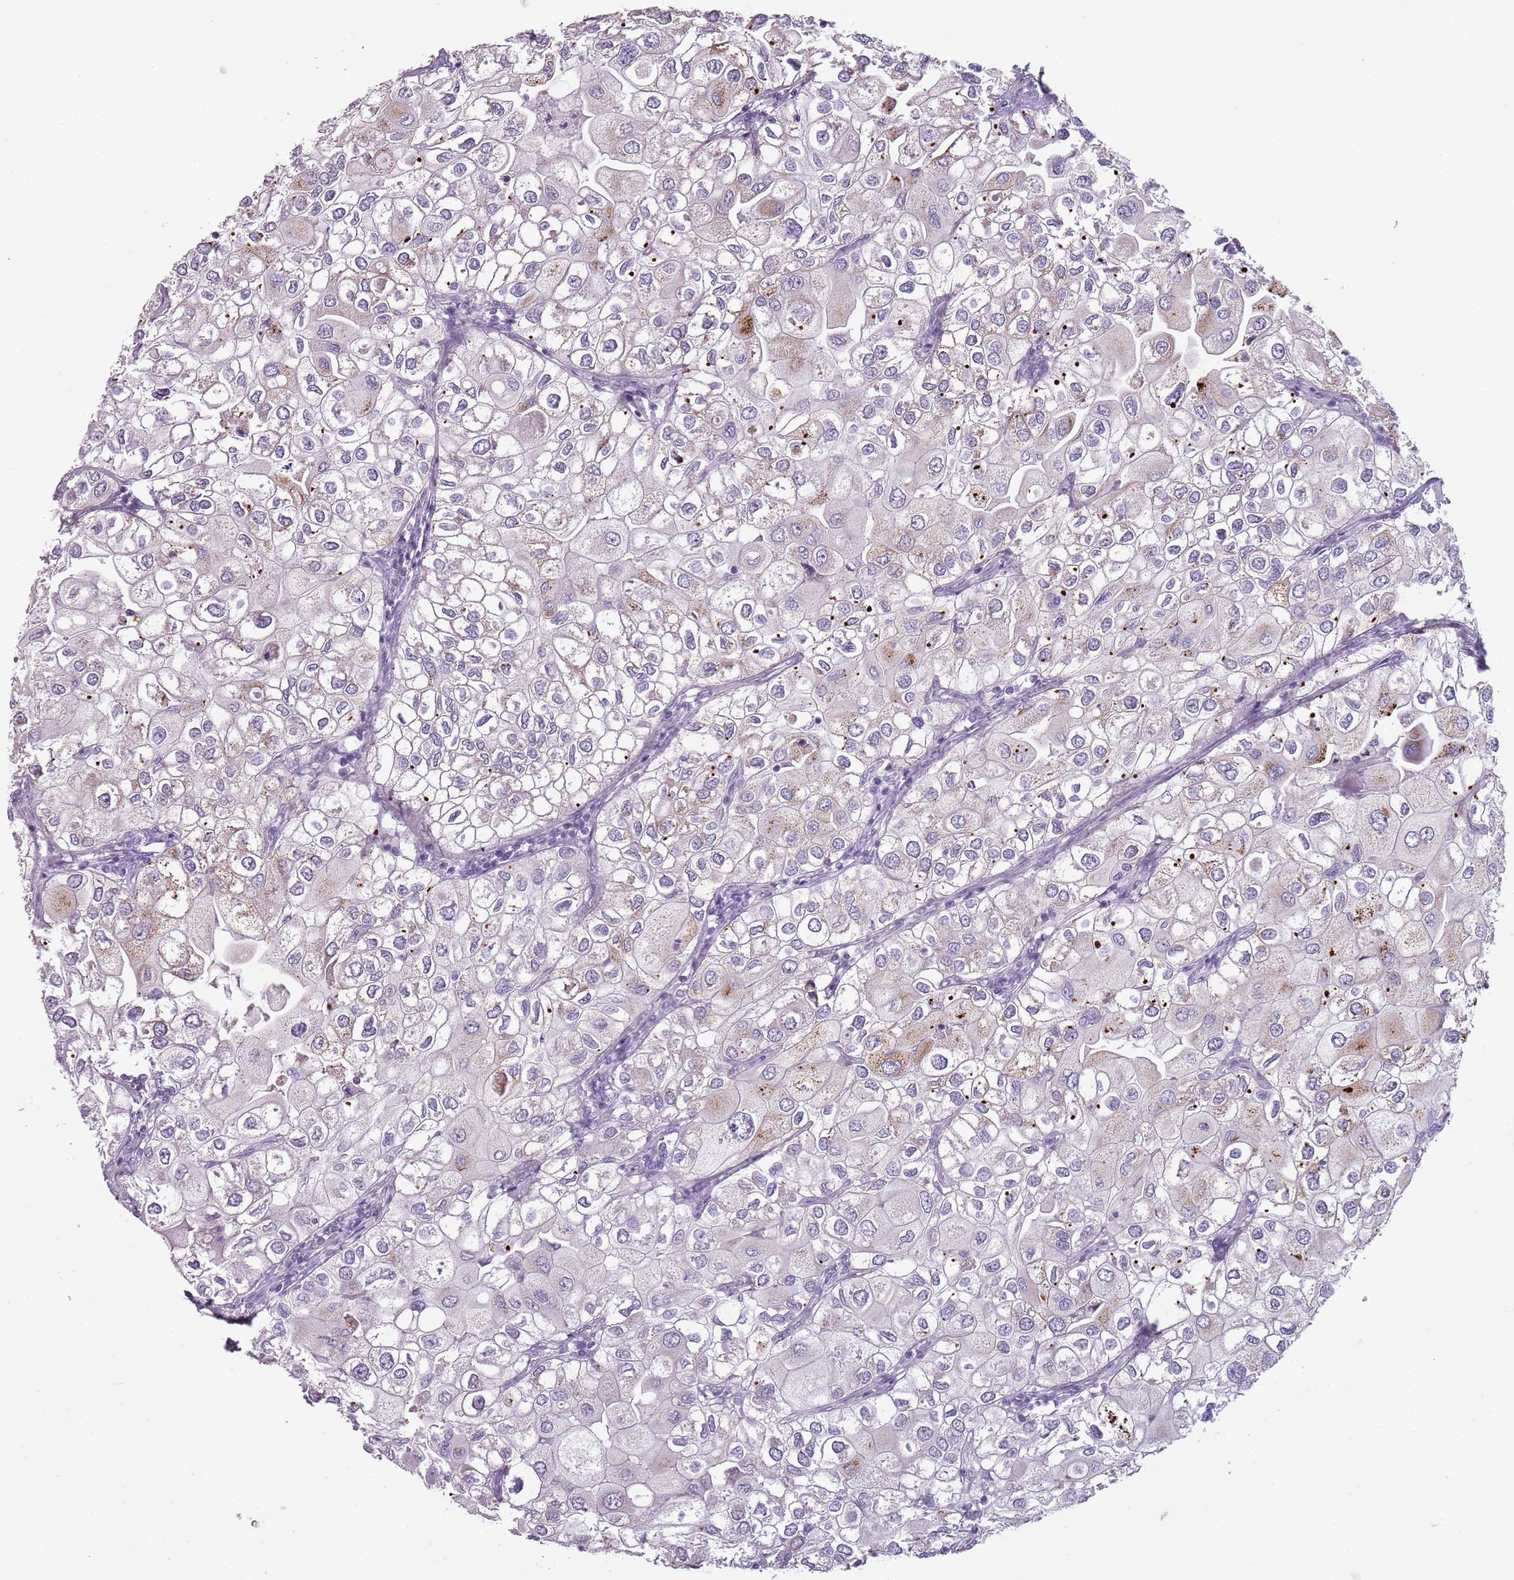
{"staining": {"intensity": "weak", "quantity": "<25%", "location": "cytoplasmic/membranous"}, "tissue": "urothelial cancer", "cell_type": "Tumor cells", "image_type": "cancer", "snomed": [{"axis": "morphology", "description": "Urothelial carcinoma, High grade"}, {"axis": "topography", "description": "Urinary bladder"}], "caption": "Protein analysis of urothelial carcinoma (high-grade) exhibits no significant expression in tumor cells.", "gene": "MEGF8", "patient": {"sex": "male", "age": 64}}